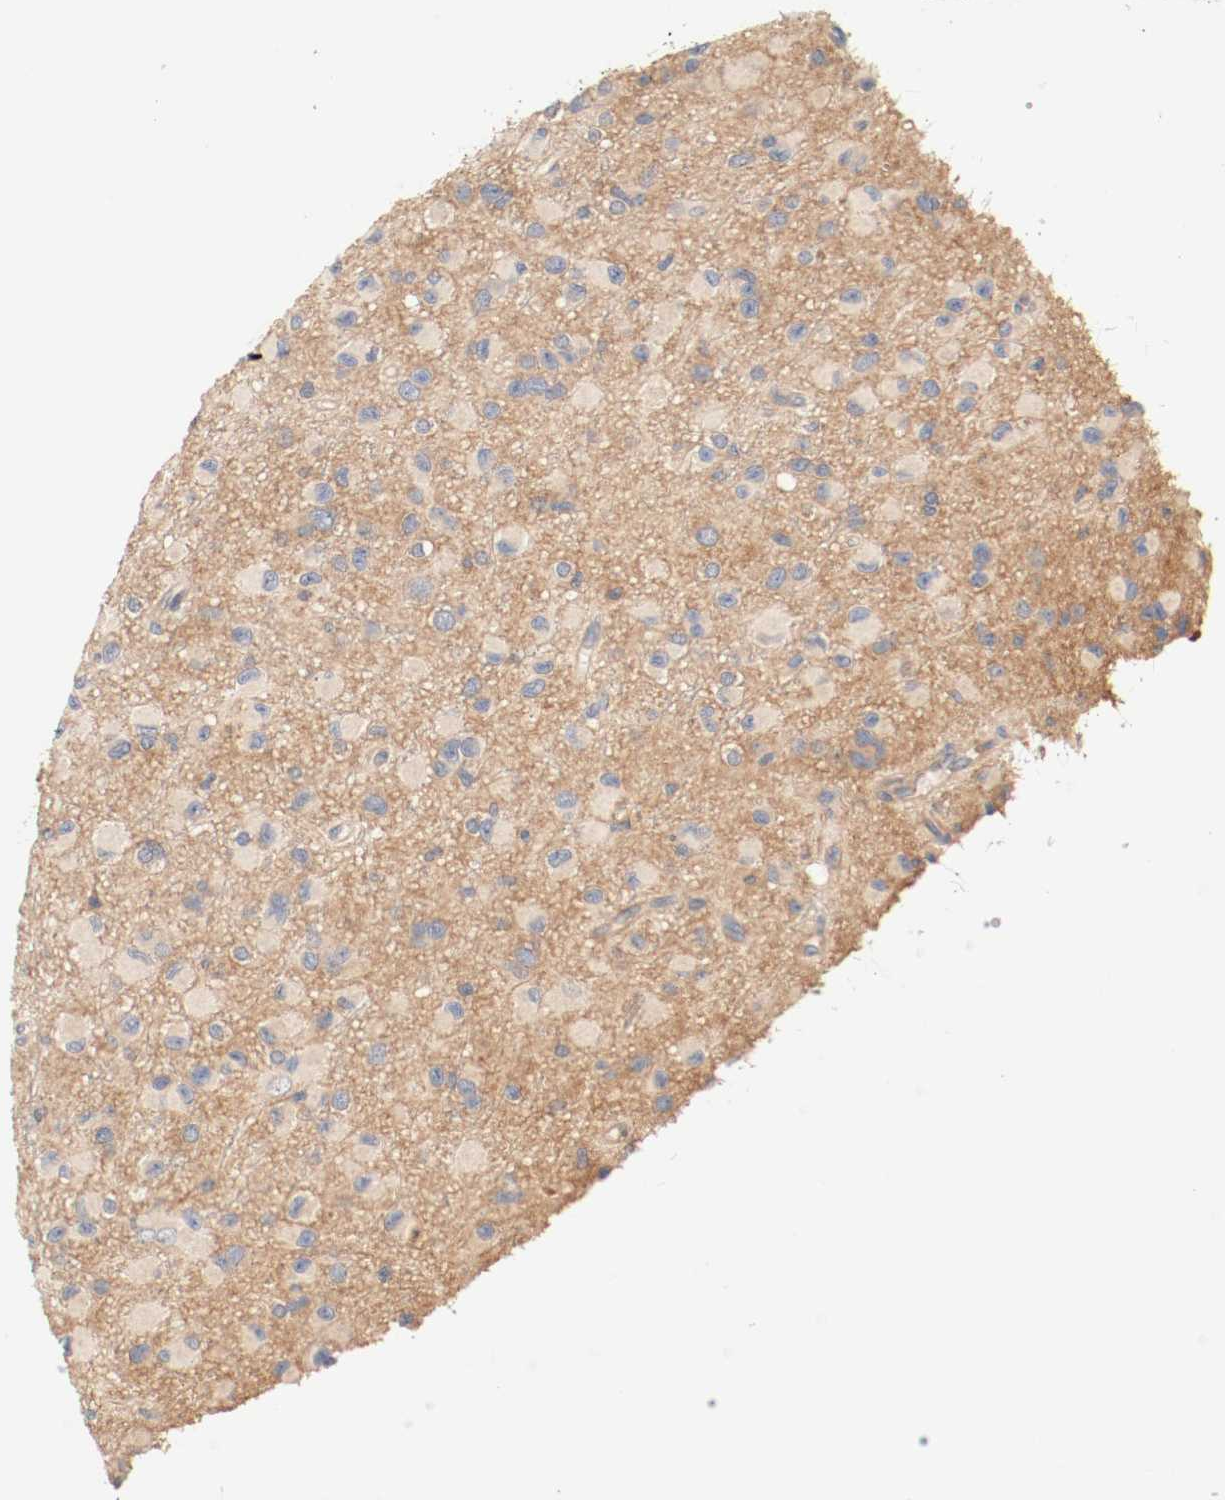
{"staining": {"intensity": "moderate", "quantity": ">75%", "location": "cytoplasmic/membranous"}, "tissue": "glioma", "cell_type": "Tumor cells", "image_type": "cancer", "snomed": [{"axis": "morphology", "description": "Glioma, malignant, Low grade"}, {"axis": "topography", "description": "Brain"}], "caption": "A brown stain shows moderate cytoplasmic/membranous positivity of a protein in human malignant glioma (low-grade) tumor cells.", "gene": "GIT1", "patient": {"sex": "male", "age": 42}}